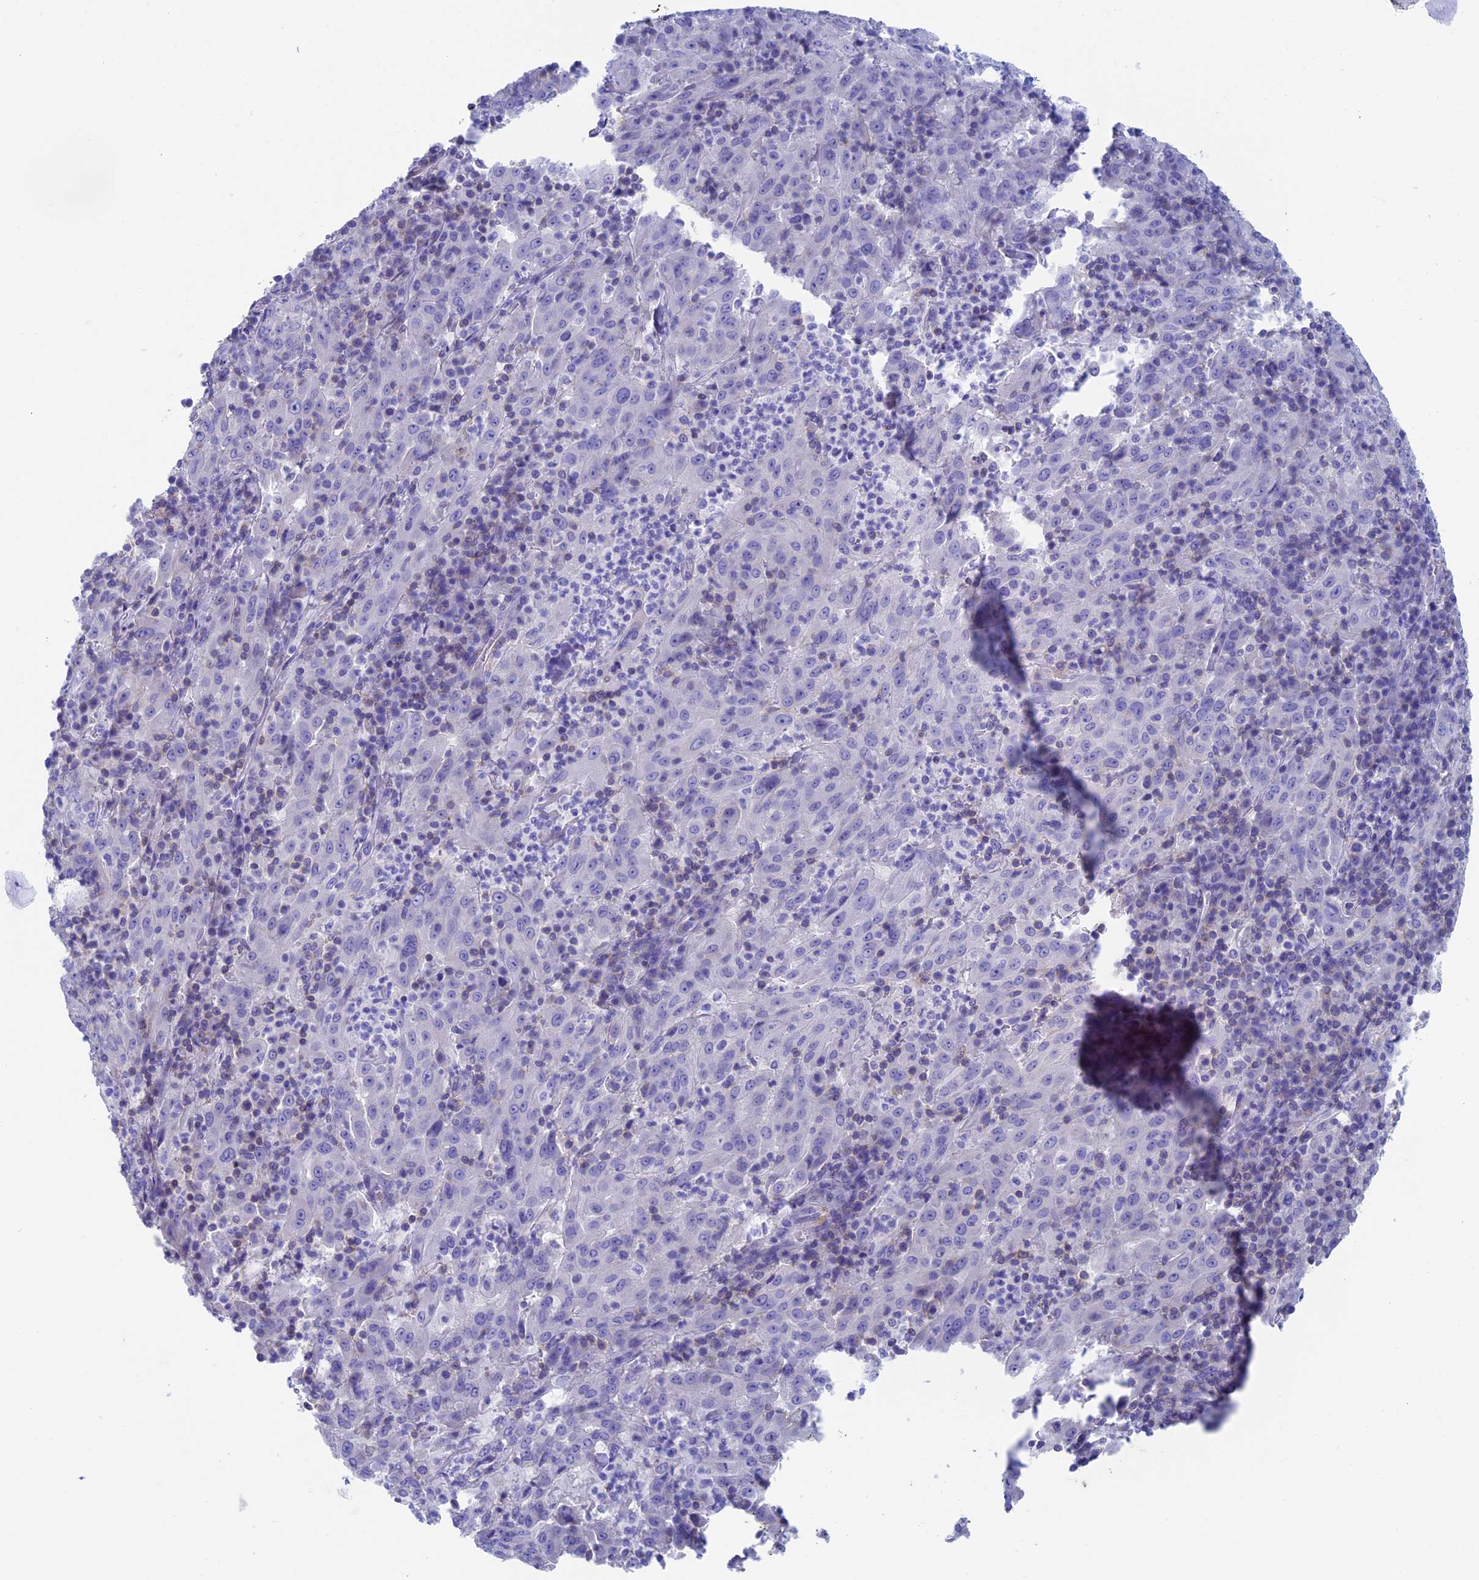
{"staining": {"intensity": "negative", "quantity": "none", "location": "none"}, "tissue": "pancreatic cancer", "cell_type": "Tumor cells", "image_type": "cancer", "snomed": [{"axis": "morphology", "description": "Adenocarcinoma, NOS"}, {"axis": "topography", "description": "Pancreas"}], "caption": "IHC histopathology image of pancreatic cancer (adenocarcinoma) stained for a protein (brown), which demonstrates no positivity in tumor cells.", "gene": "SEPTIN1", "patient": {"sex": "male", "age": 63}}